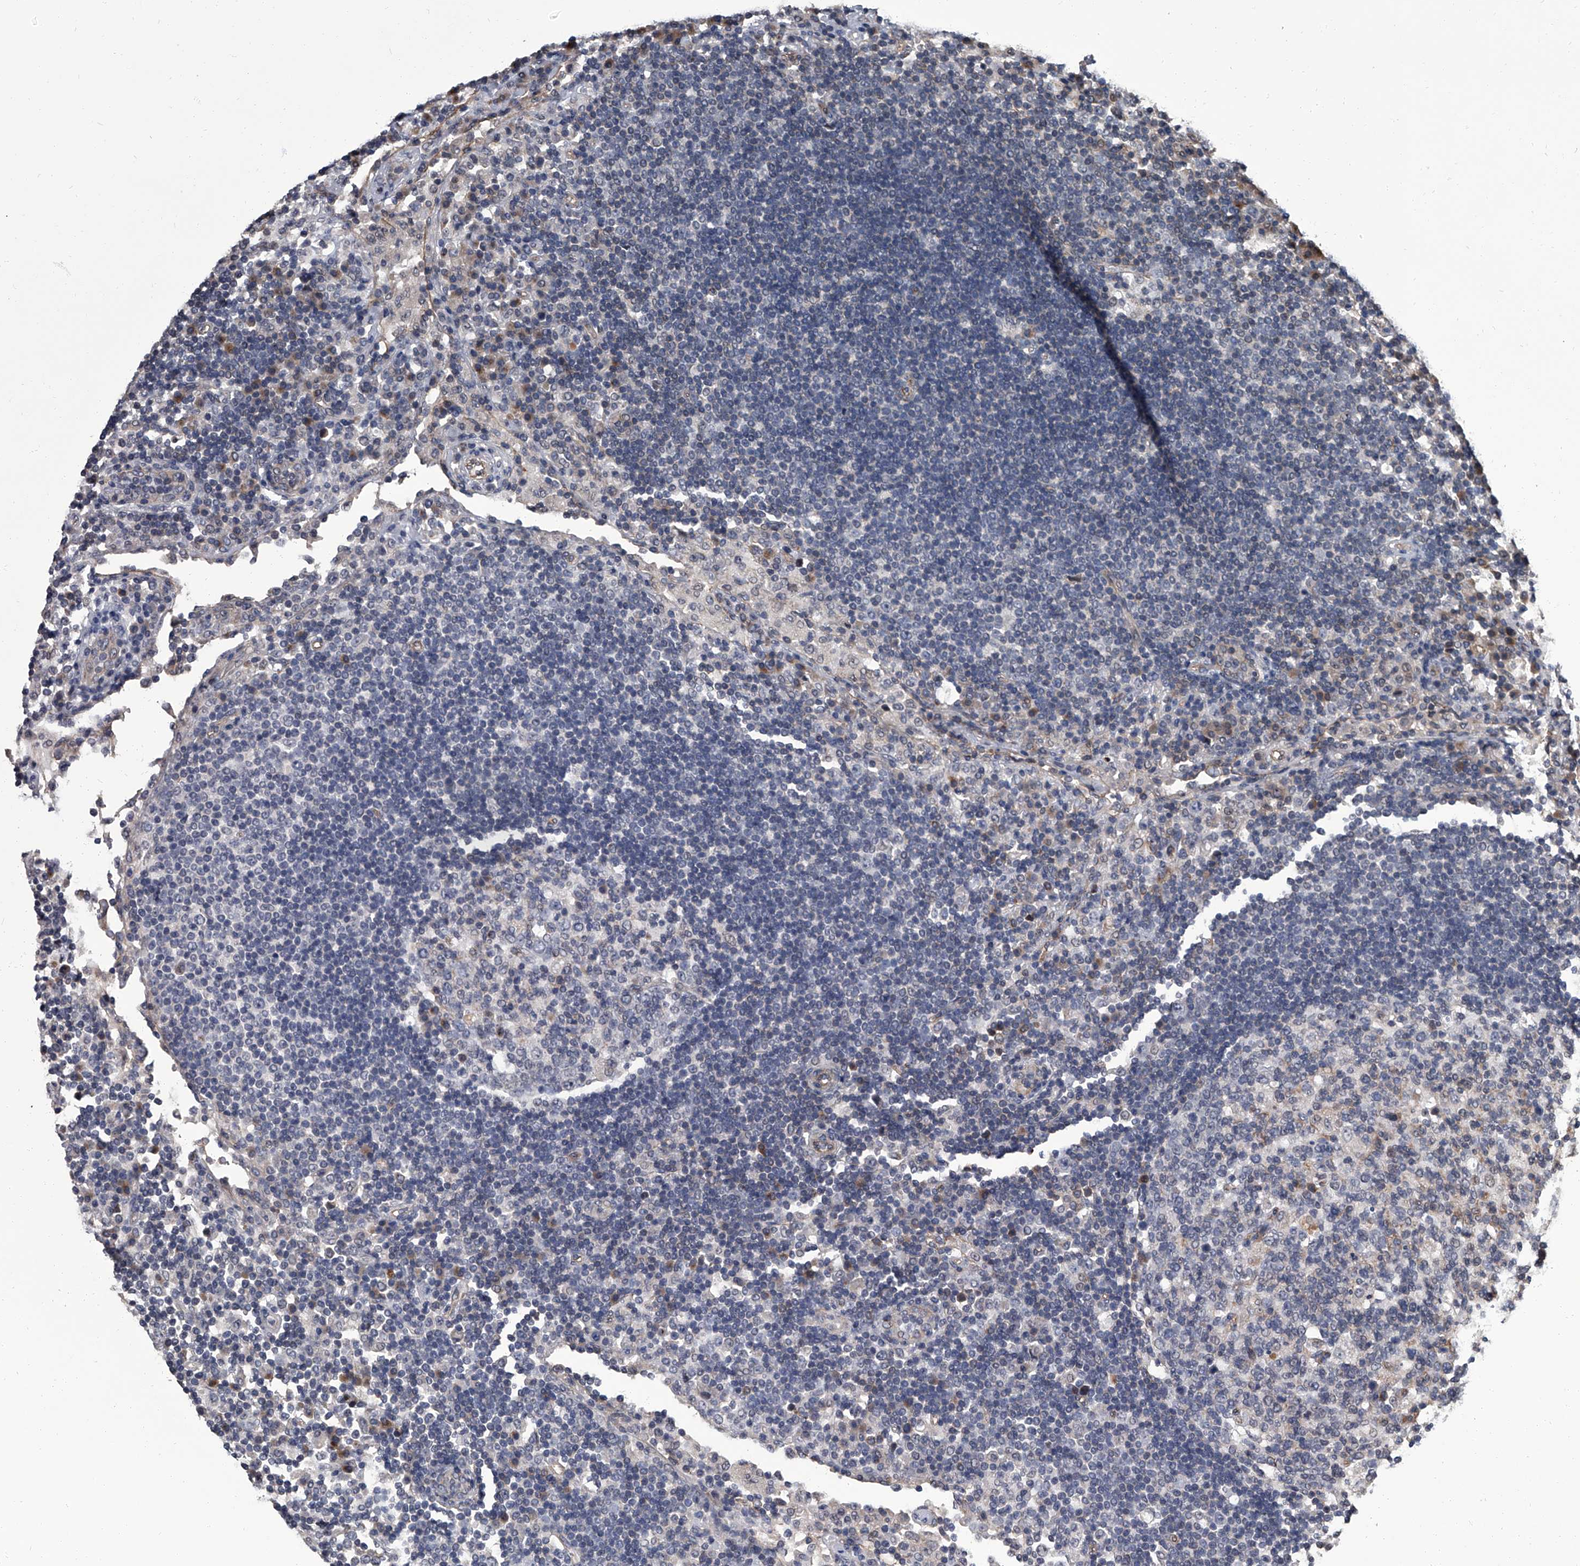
{"staining": {"intensity": "weak", "quantity": "<25%", "location": "cytoplasmic/membranous"}, "tissue": "lymph node", "cell_type": "Germinal center cells", "image_type": "normal", "snomed": [{"axis": "morphology", "description": "Normal tissue, NOS"}, {"axis": "topography", "description": "Lymph node"}], "caption": "The immunohistochemistry (IHC) micrograph has no significant expression in germinal center cells of lymph node.", "gene": "SIRT4", "patient": {"sex": "female", "age": 53}}